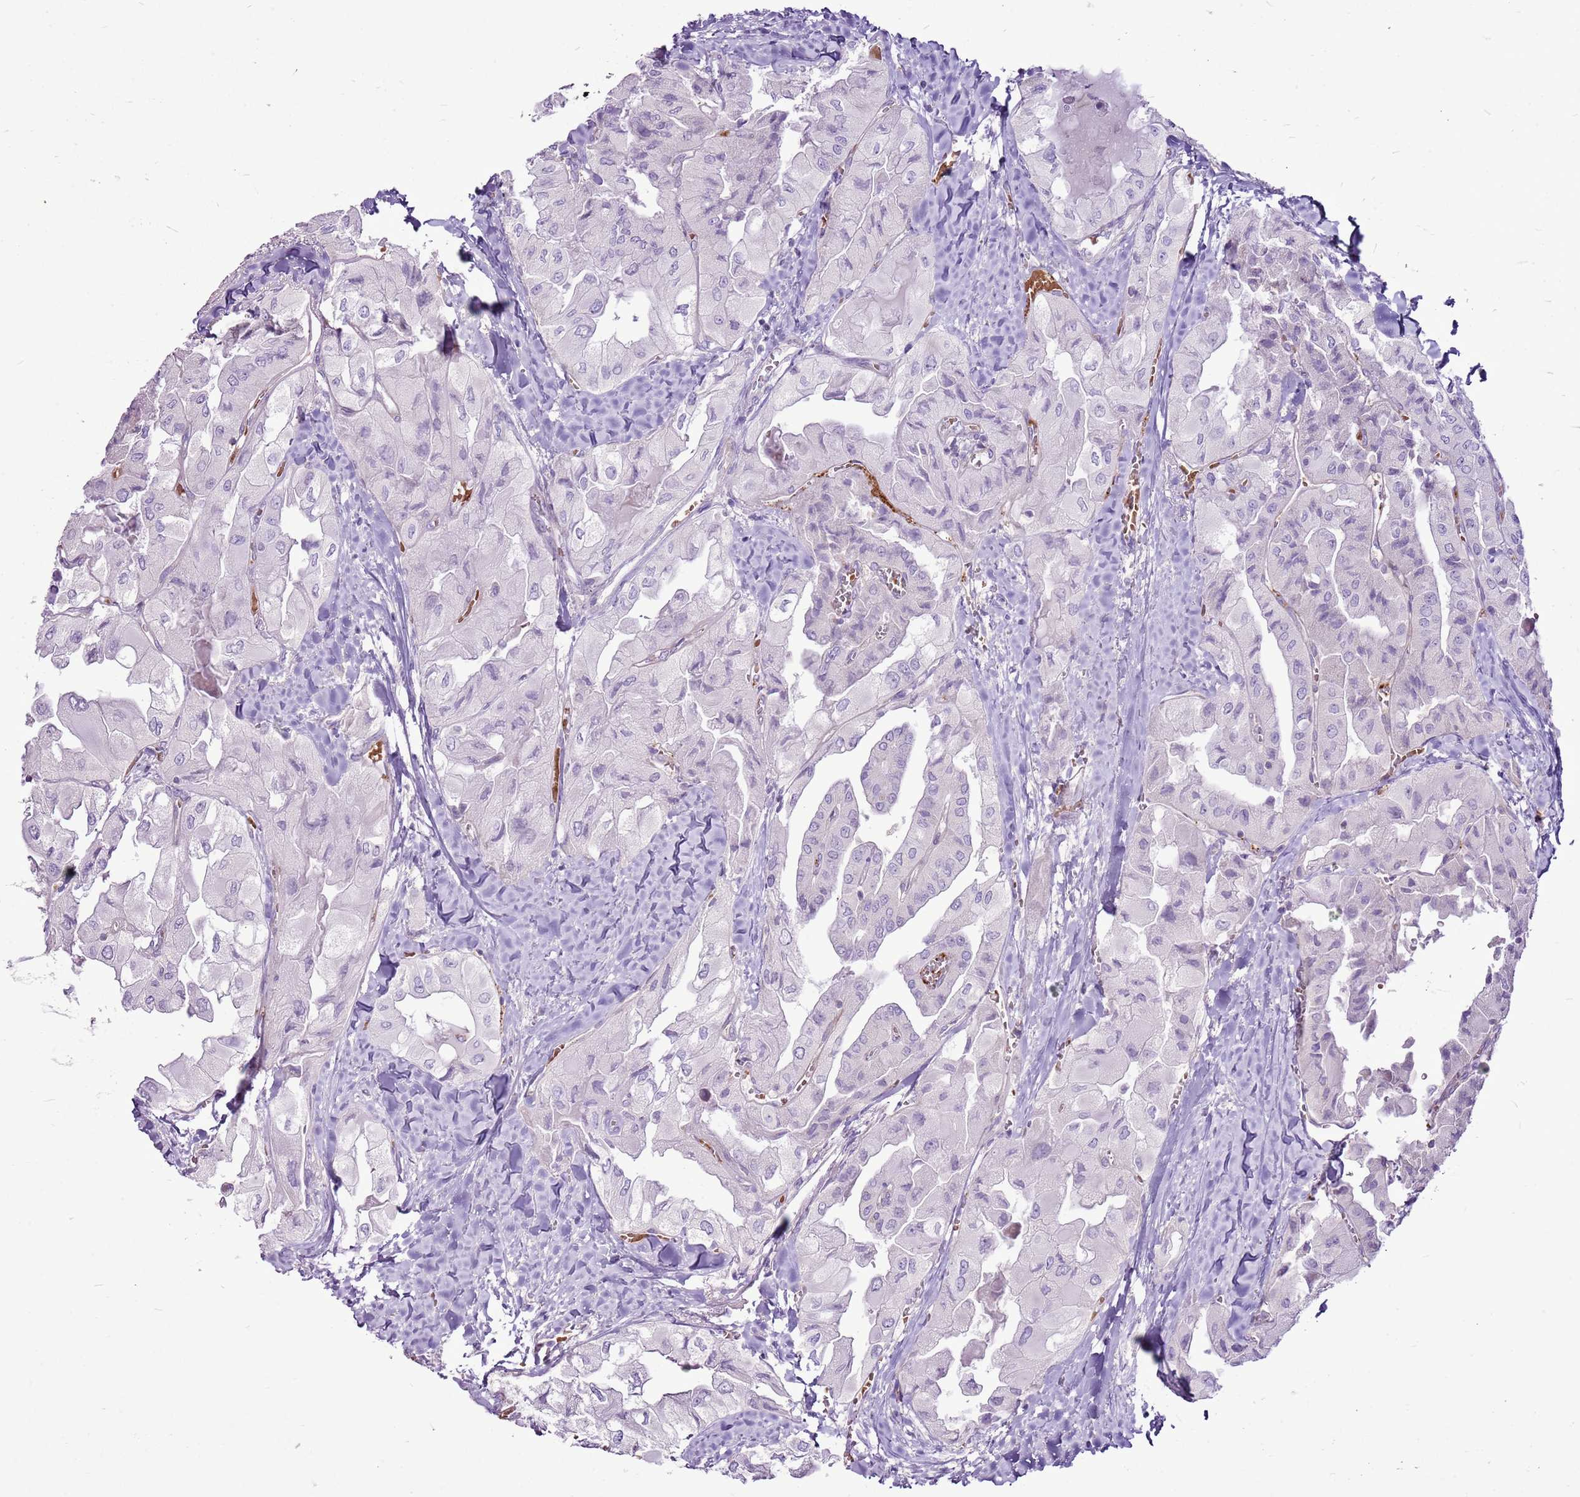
{"staining": {"intensity": "negative", "quantity": "none", "location": "none"}, "tissue": "thyroid cancer", "cell_type": "Tumor cells", "image_type": "cancer", "snomed": [{"axis": "morphology", "description": "Normal tissue, NOS"}, {"axis": "morphology", "description": "Papillary adenocarcinoma, NOS"}, {"axis": "topography", "description": "Thyroid gland"}], "caption": "IHC of human thyroid papillary adenocarcinoma reveals no expression in tumor cells.", "gene": "CHAC2", "patient": {"sex": "female", "age": 59}}